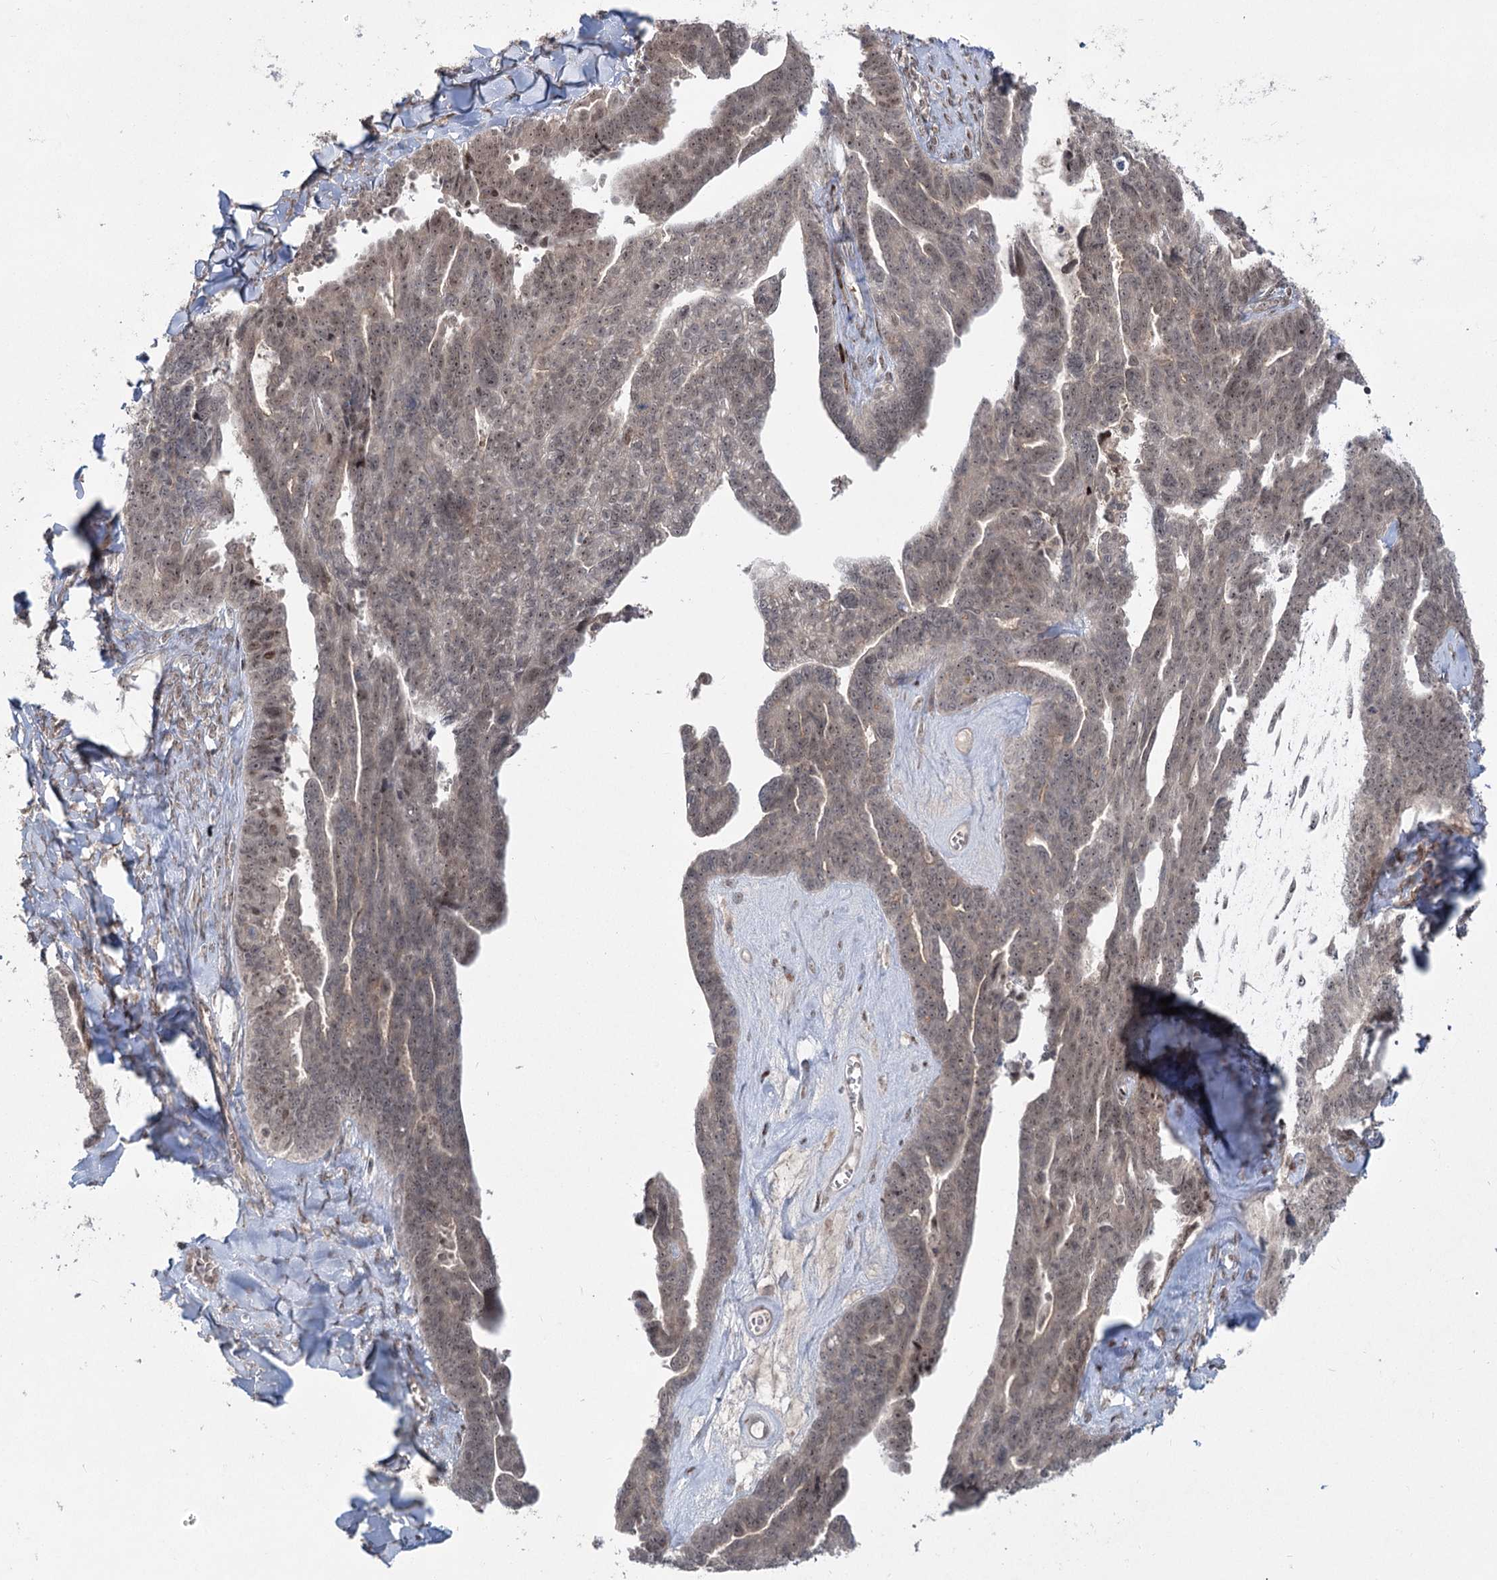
{"staining": {"intensity": "weak", "quantity": "25%-75%", "location": "nuclear"}, "tissue": "ovarian cancer", "cell_type": "Tumor cells", "image_type": "cancer", "snomed": [{"axis": "morphology", "description": "Cystadenocarcinoma, serous, NOS"}, {"axis": "topography", "description": "Ovary"}], "caption": "High-magnification brightfield microscopy of ovarian cancer stained with DAB (3,3'-diaminobenzidine) (brown) and counterstained with hematoxylin (blue). tumor cells exhibit weak nuclear expression is seen in approximately25%-75% of cells. (brown staining indicates protein expression, while blue staining denotes nuclei).", "gene": "HELQ", "patient": {"sex": "female", "age": 79}}